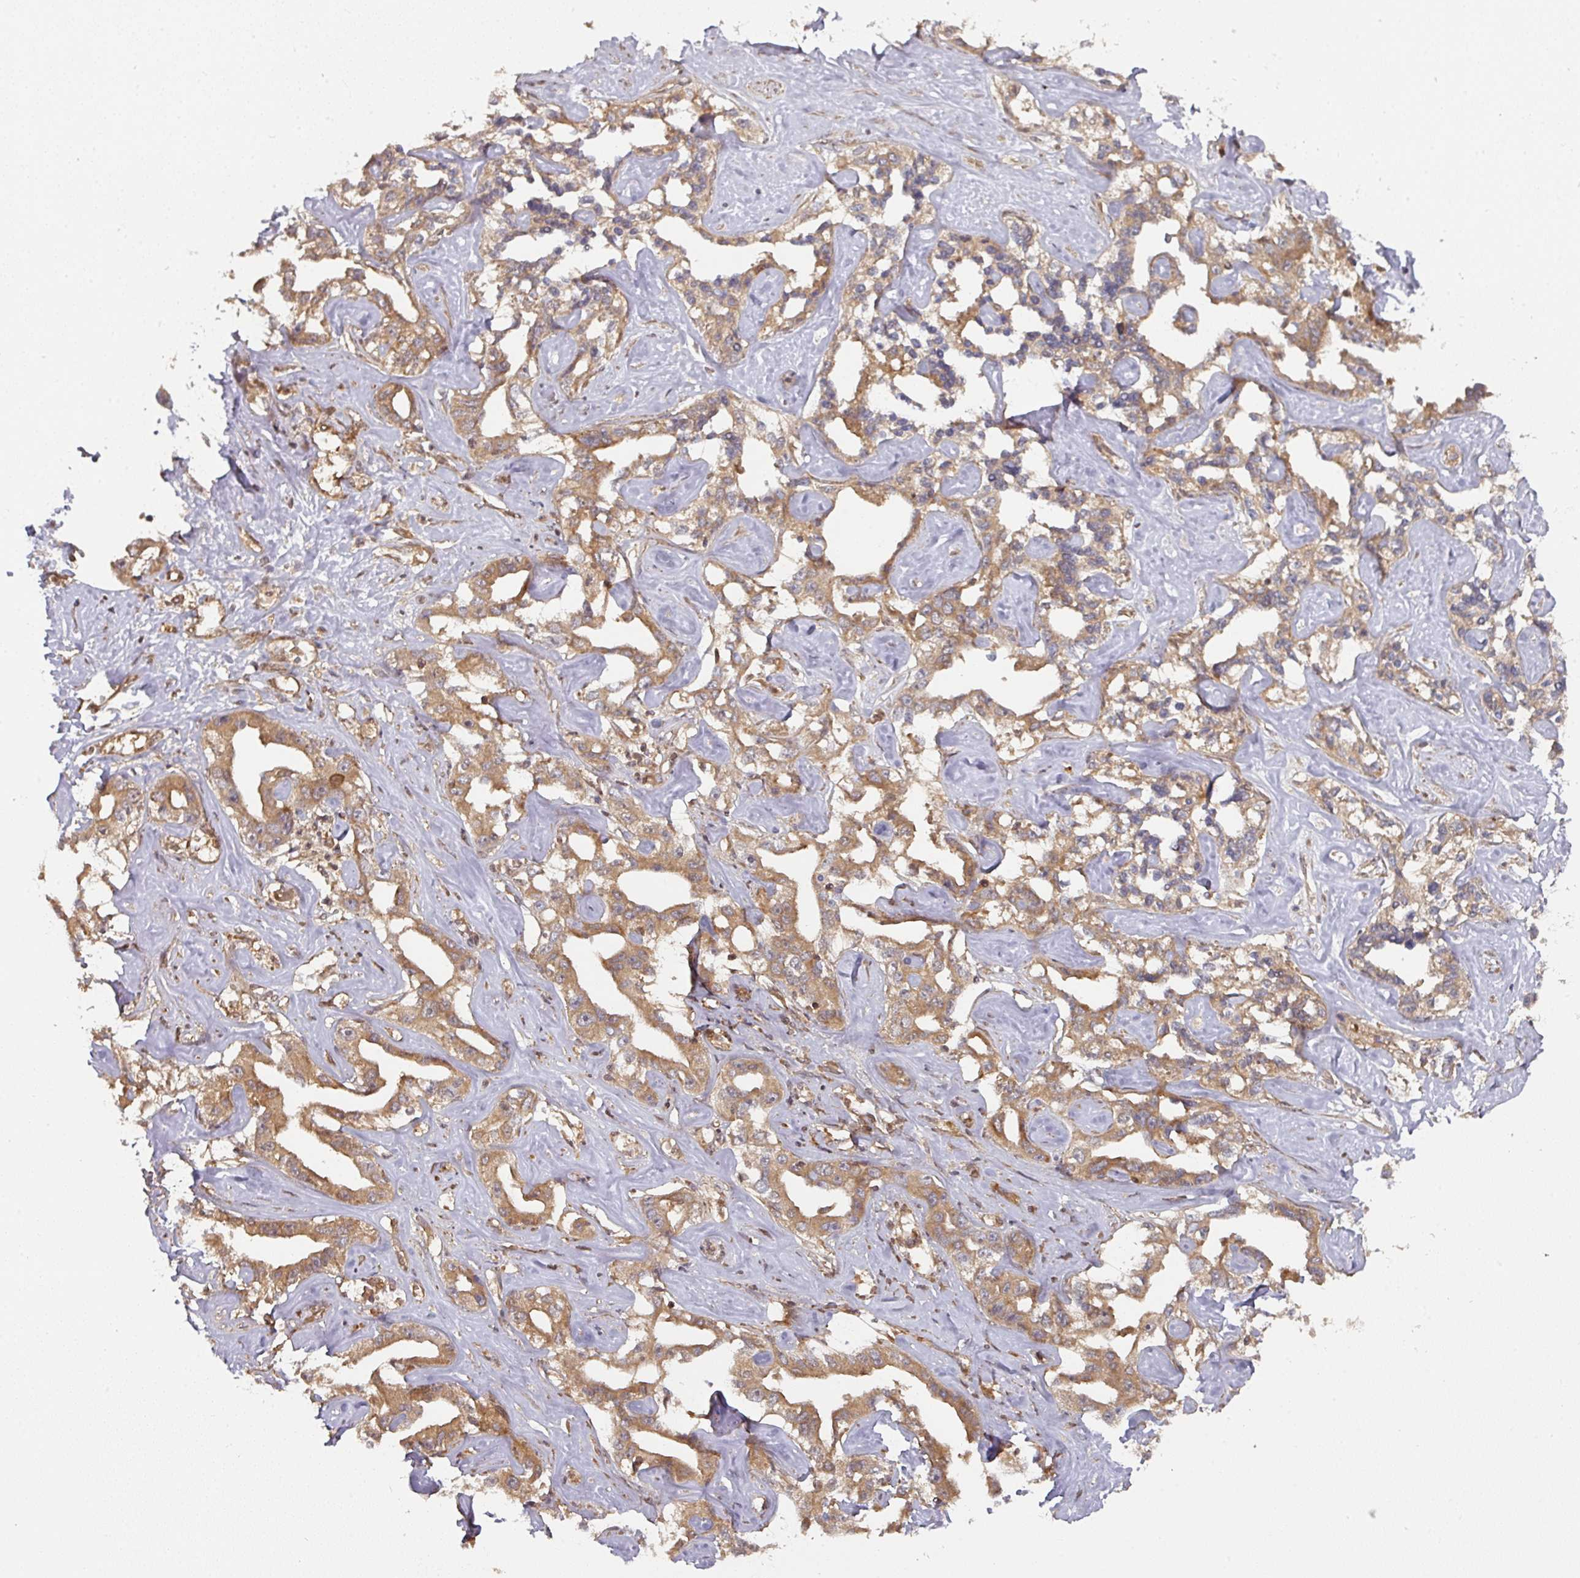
{"staining": {"intensity": "moderate", "quantity": ">75%", "location": "cytoplasmic/membranous"}, "tissue": "liver cancer", "cell_type": "Tumor cells", "image_type": "cancer", "snomed": [{"axis": "morphology", "description": "Cholangiocarcinoma"}, {"axis": "topography", "description": "Liver"}], "caption": "Human liver cancer (cholangiocarcinoma) stained for a protein (brown) demonstrates moderate cytoplasmic/membranous positive expression in about >75% of tumor cells.", "gene": "EIF4EBP2", "patient": {"sex": "male", "age": 59}}